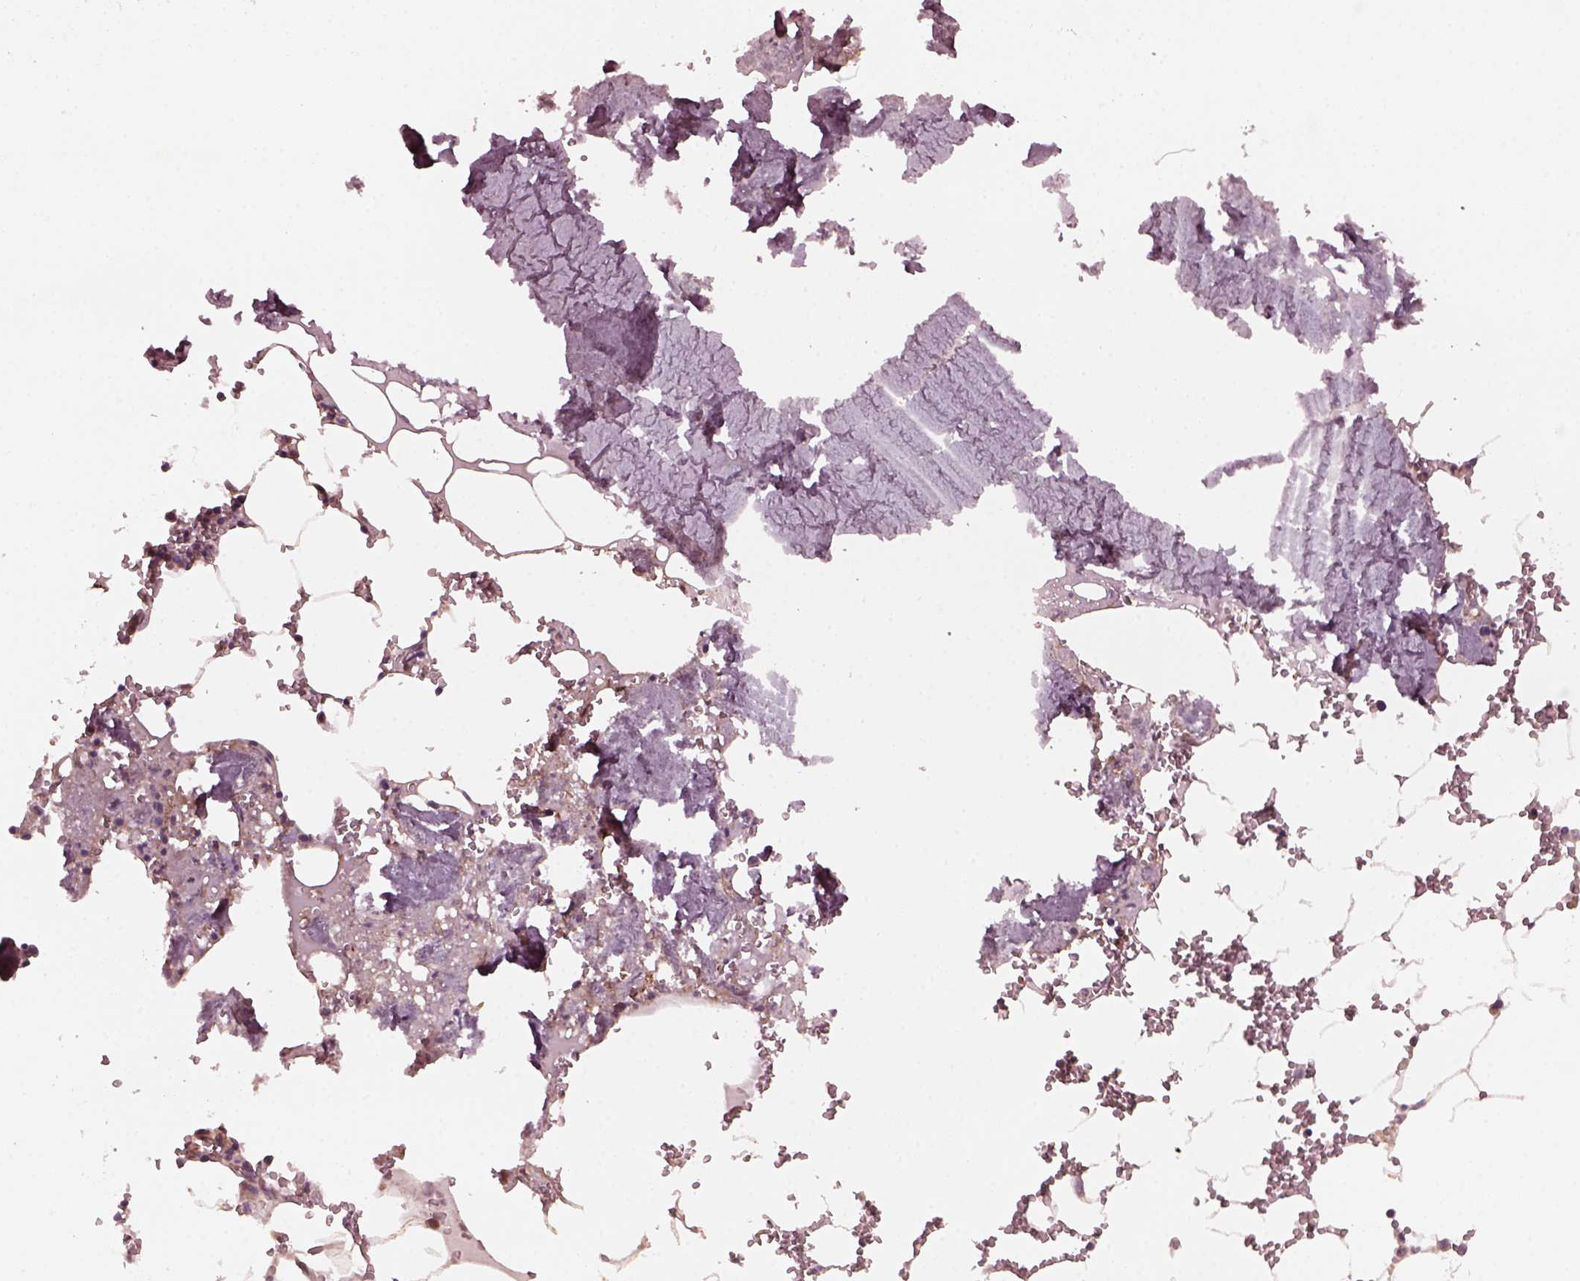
{"staining": {"intensity": "moderate", "quantity": "<25%", "location": "cytoplasmic/membranous"}, "tissue": "bone marrow", "cell_type": "Hematopoietic cells", "image_type": "normal", "snomed": [{"axis": "morphology", "description": "Normal tissue, NOS"}, {"axis": "topography", "description": "Bone marrow"}], "caption": "Immunohistochemistry of unremarkable bone marrow exhibits low levels of moderate cytoplasmic/membranous staining in about <25% of hematopoietic cells. The protein is stained brown, and the nuclei are stained in blue (DAB (3,3'-diaminobenzidine) IHC with brightfield microscopy, high magnification).", "gene": "FAF2", "patient": {"sex": "male", "age": 54}}